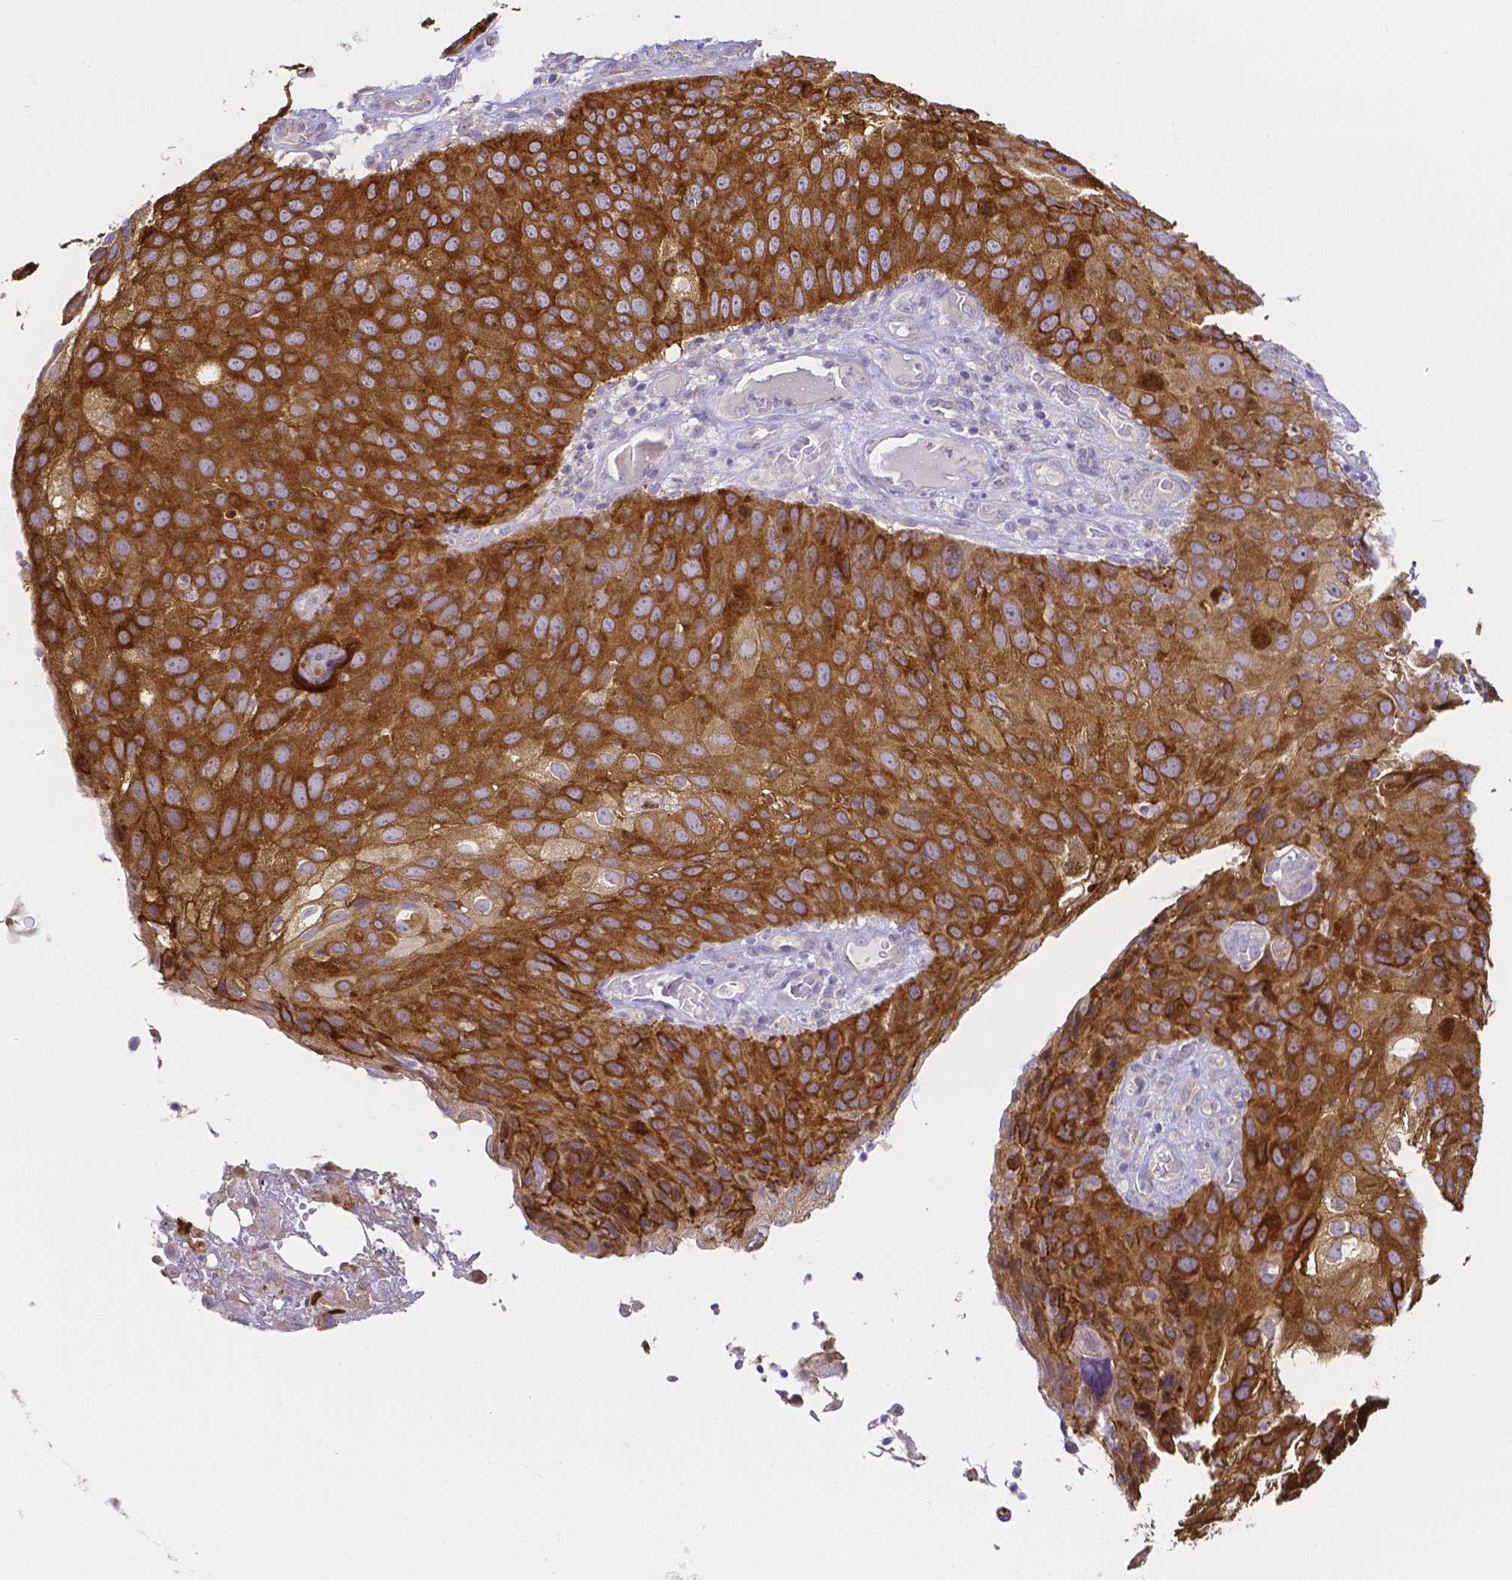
{"staining": {"intensity": "strong", "quantity": ">75%", "location": "cytoplasmic/membranous"}, "tissue": "skin cancer", "cell_type": "Tumor cells", "image_type": "cancer", "snomed": [{"axis": "morphology", "description": "Squamous cell carcinoma, NOS"}, {"axis": "topography", "description": "Skin"}], "caption": "The immunohistochemical stain labels strong cytoplasmic/membranous staining in tumor cells of squamous cell carcinoma (skin) tissue. The staining is performed using DAB (3,3'-diaminobenzidine) brown chromogen to label protein expression. The nuclei are counter-stained blue using hematoxylin.", "gene": "PKP3", "patient": {"sex": "male", "age": 87}}